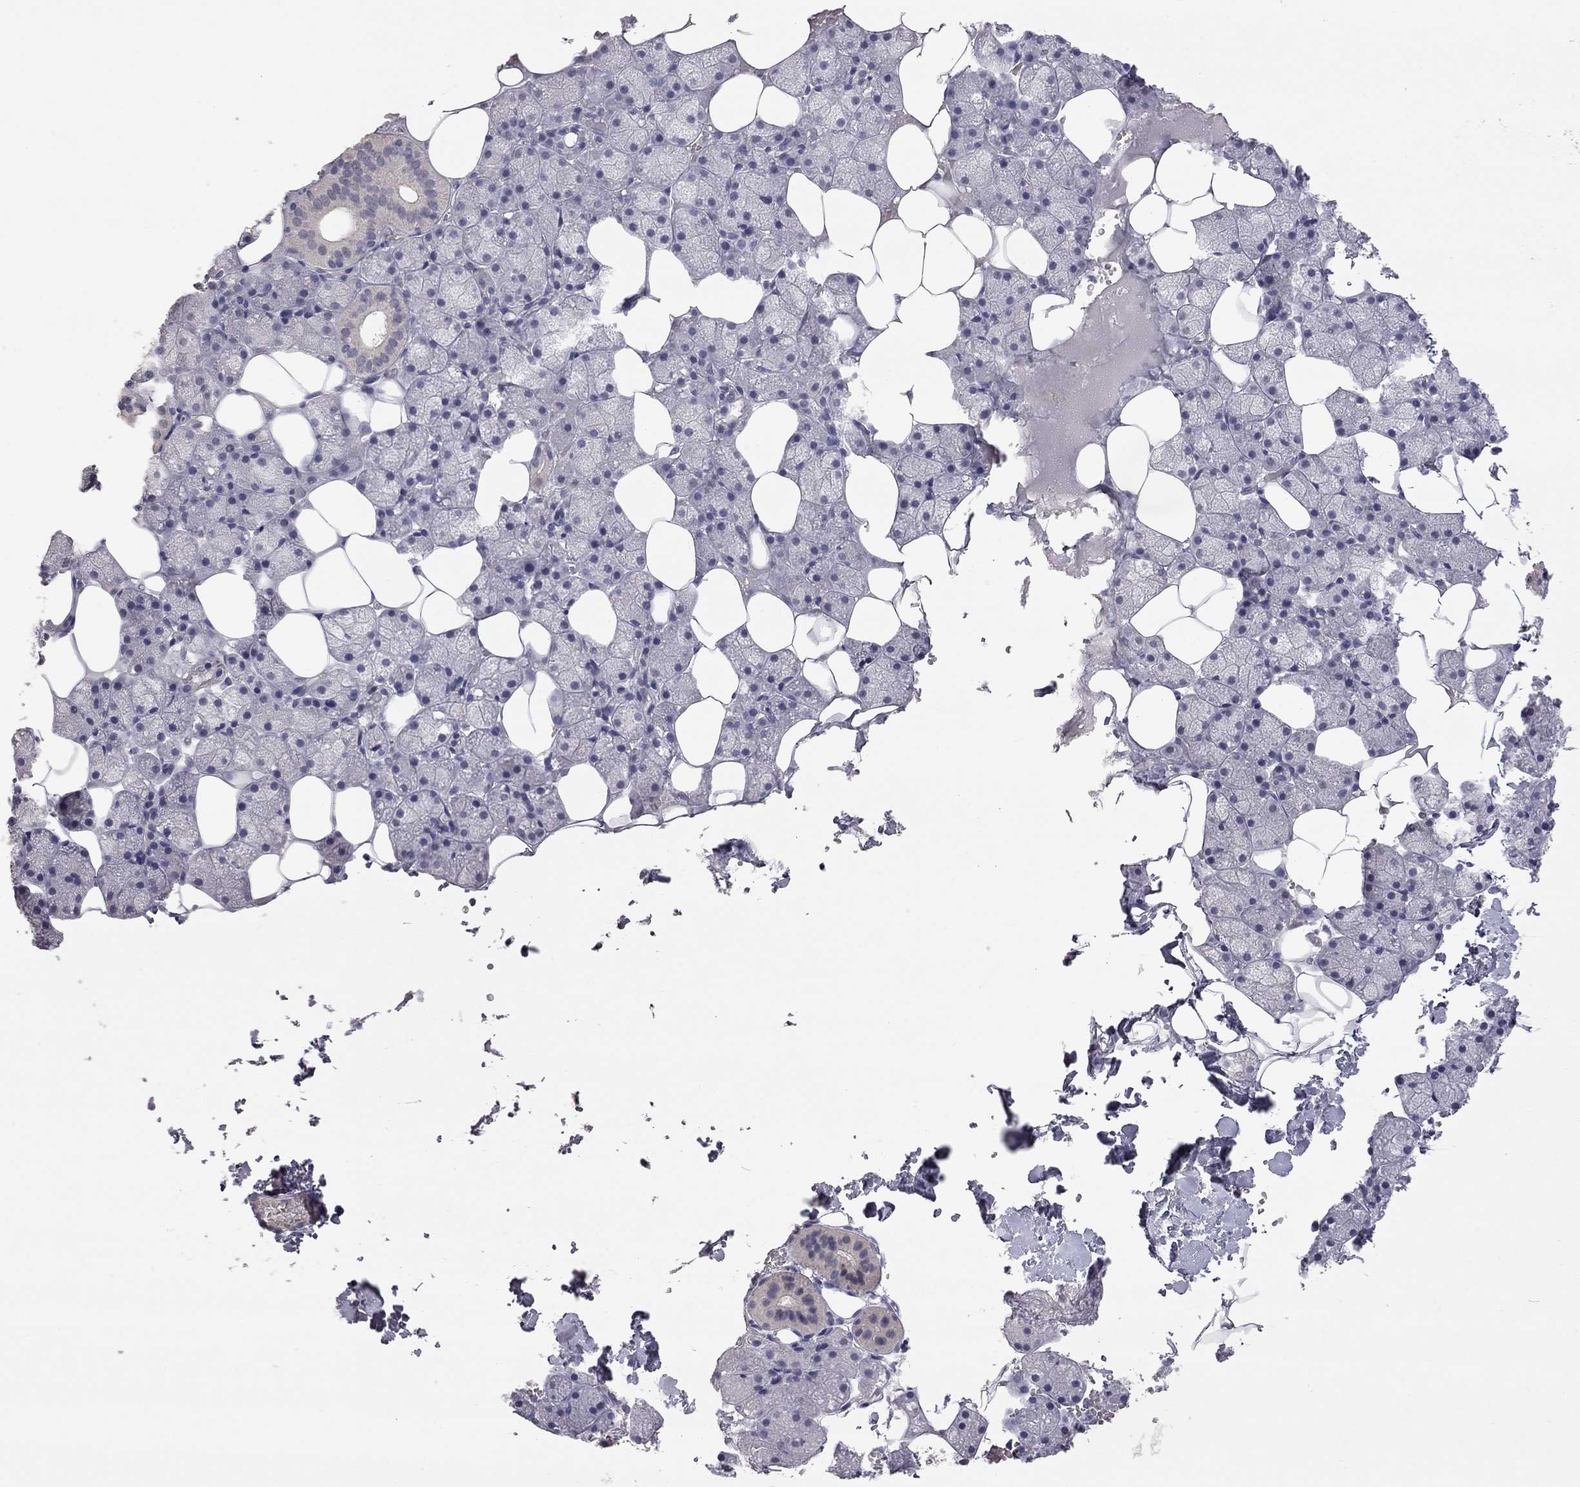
{"staining": {"intensity": "weak", "quantity": "<25%", "location": "cytoplasmic/membranous"}, "tissue": "salivary gland", "cell_type": "Glandular cells", "image_type": "normal", "snomed": [{"axis": "morphology", "description": "Normal tissue, NOS"}, {"axis": "topography", "description": "Salivary gland"}], "caption": "The photomicrograph exhibits no staining of glandular cells in benign salivary gland.", "gene": "SYT12", "patient": {"sex": "male", "age": 38}}